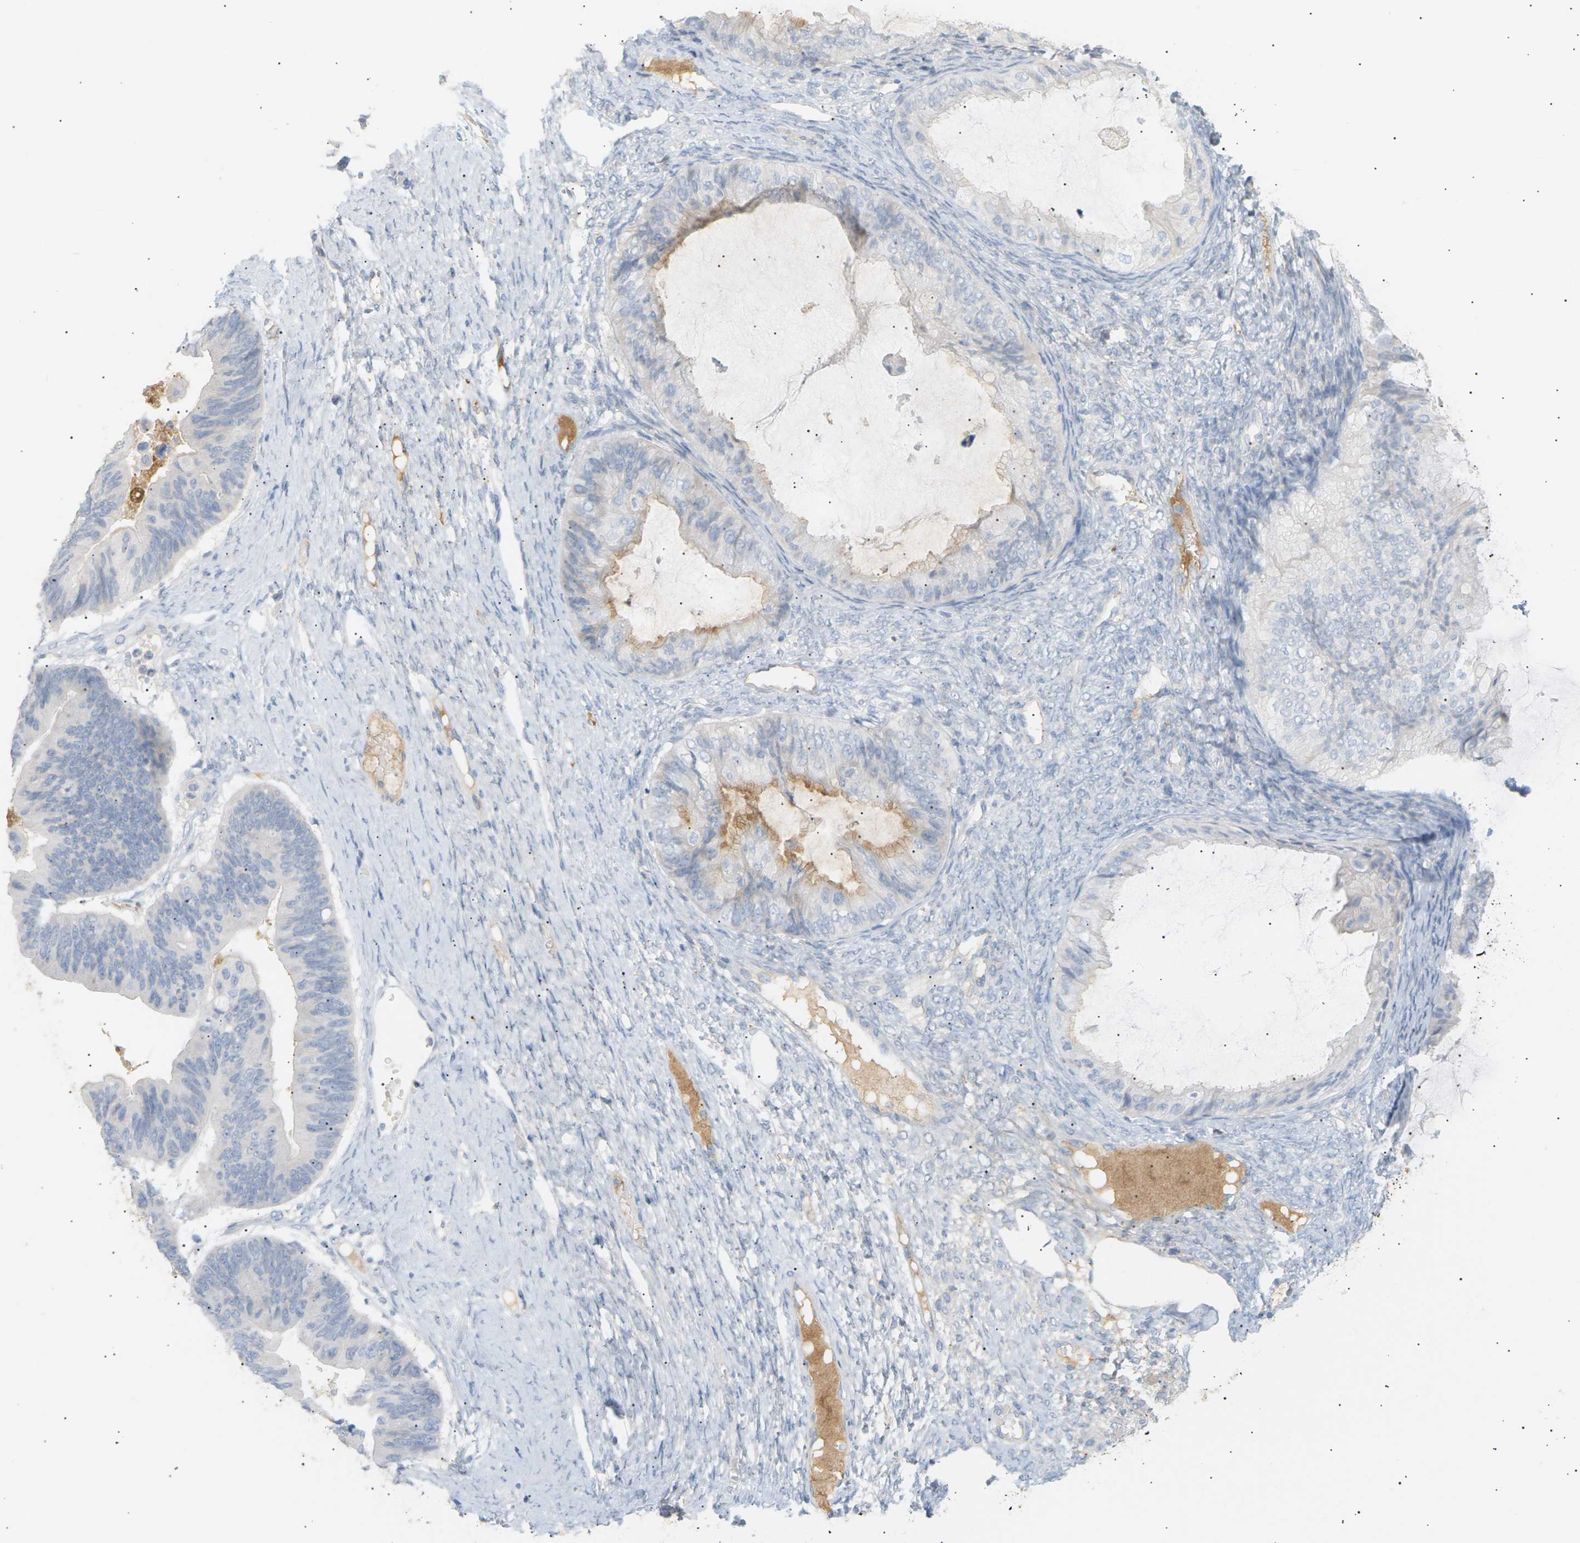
{"staining": {"intensity": "negative", "quantity": "none", "location": "none"}, "tissue": "ovarian cancer", "cell_type": "Tumor cells", "image_type": "cancer", "snomed": [{"axis": "morphology", "description": "Cystadenocarcinoma, mucinous, NOS"}, {"axis": "topography", "description": "Ovary"}], "caption": "Image shows no significant protein expression in tumor cells of ovarian cancer. (DAB immunohistochemistry (IHC), high magnification).", "gene": "CLU", "patient": {"sex": "female", "age": 61}}